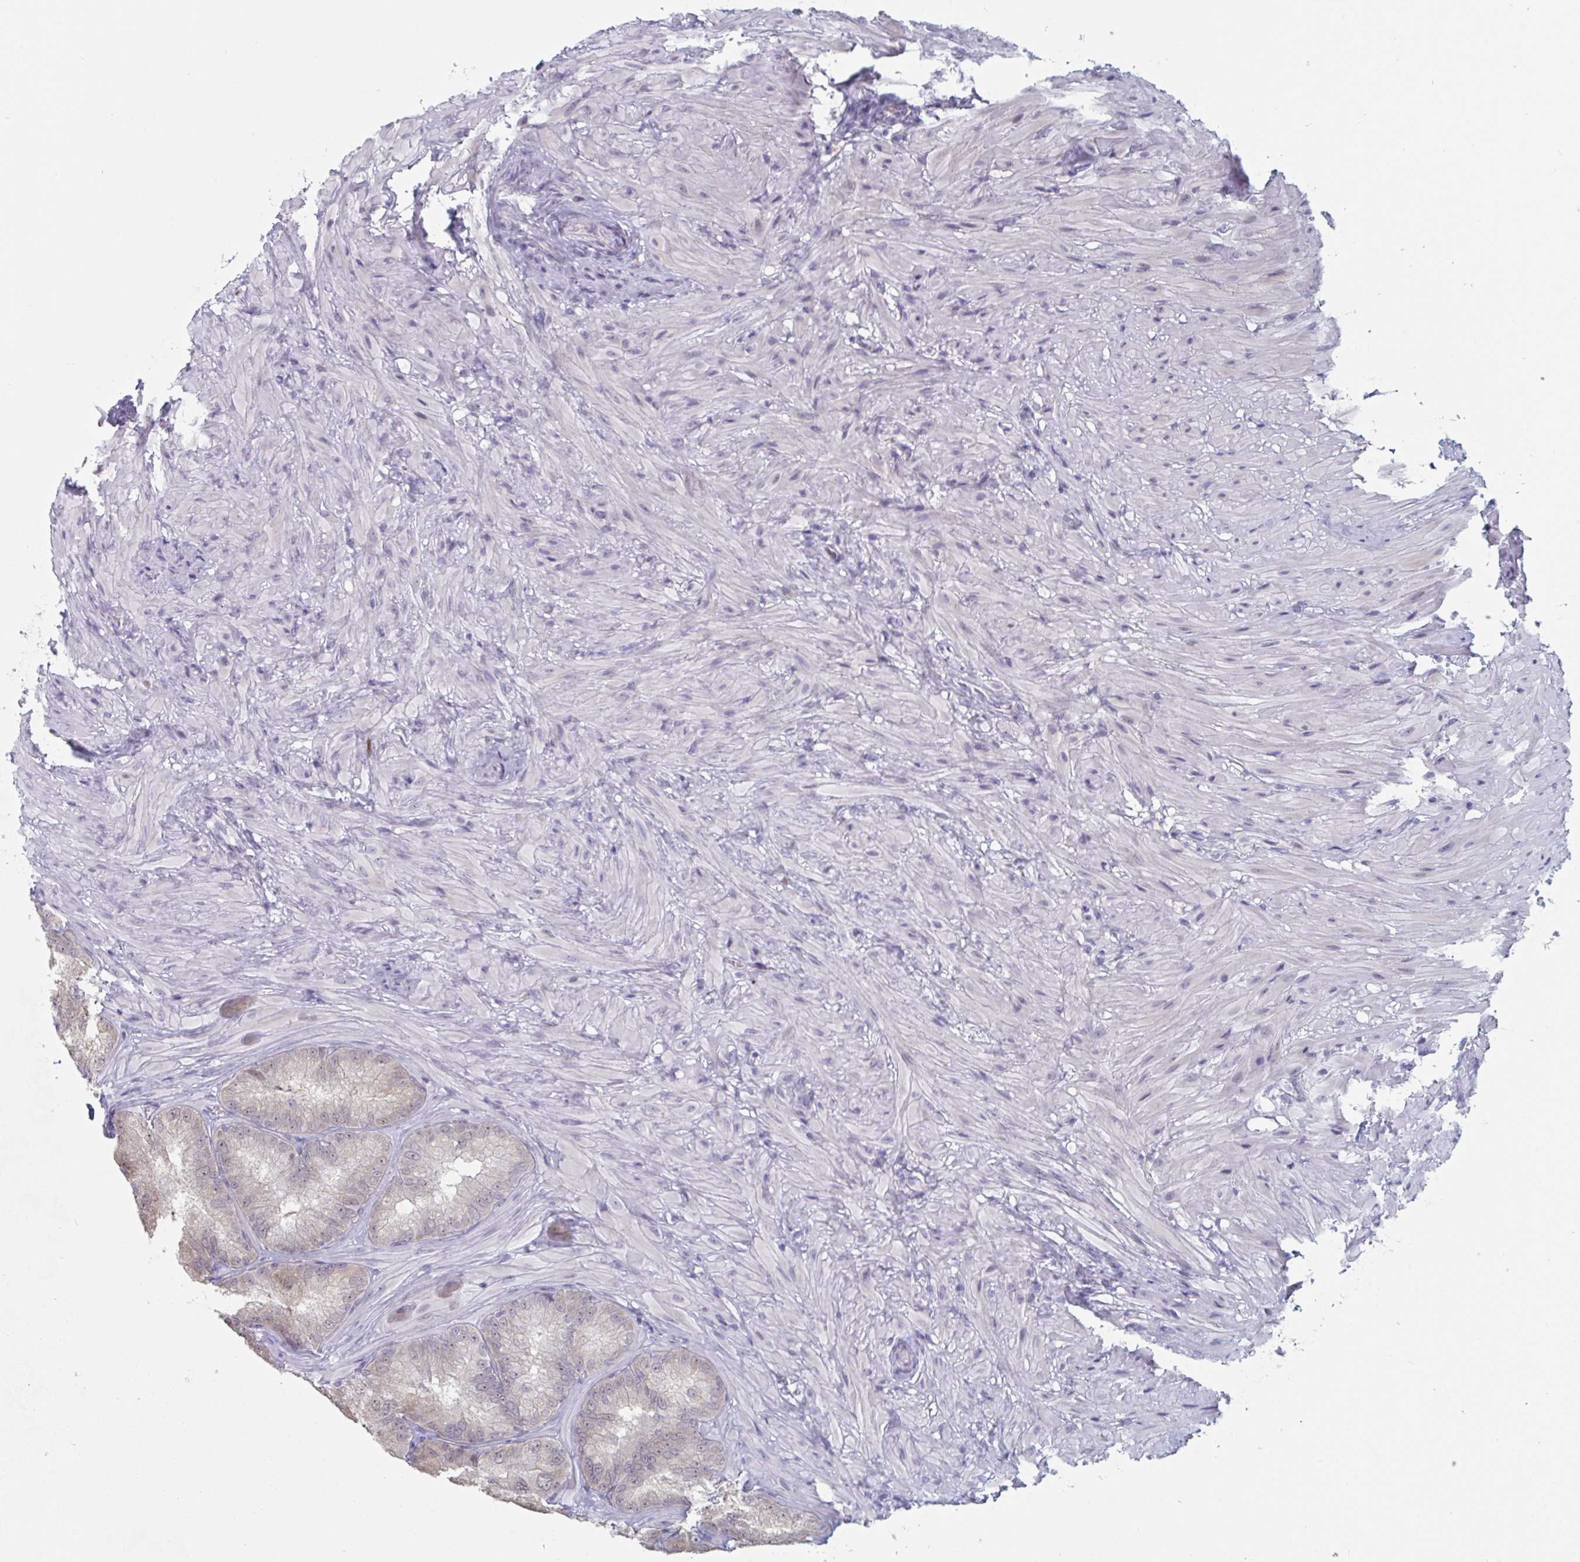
{"staining": {"intensity": "weak", "quantity": "<25%", "location": "cytoplasmic/membranous"}, "tissue": "seminal vesicle", "cell_type": "Glandular cells", "image_type": "normal", "snomed": [{"axis": "morphology", "description": "Normal tissue, NOS"}, {"axis": "topography", "description": "Seminal veicle"}], "caption": "Human seminal vesicle stained for a protein using IHC reveals no staining in glandular cells.", "gene": "FOXA1", "patient": {"sex": "male", "age": 47}}